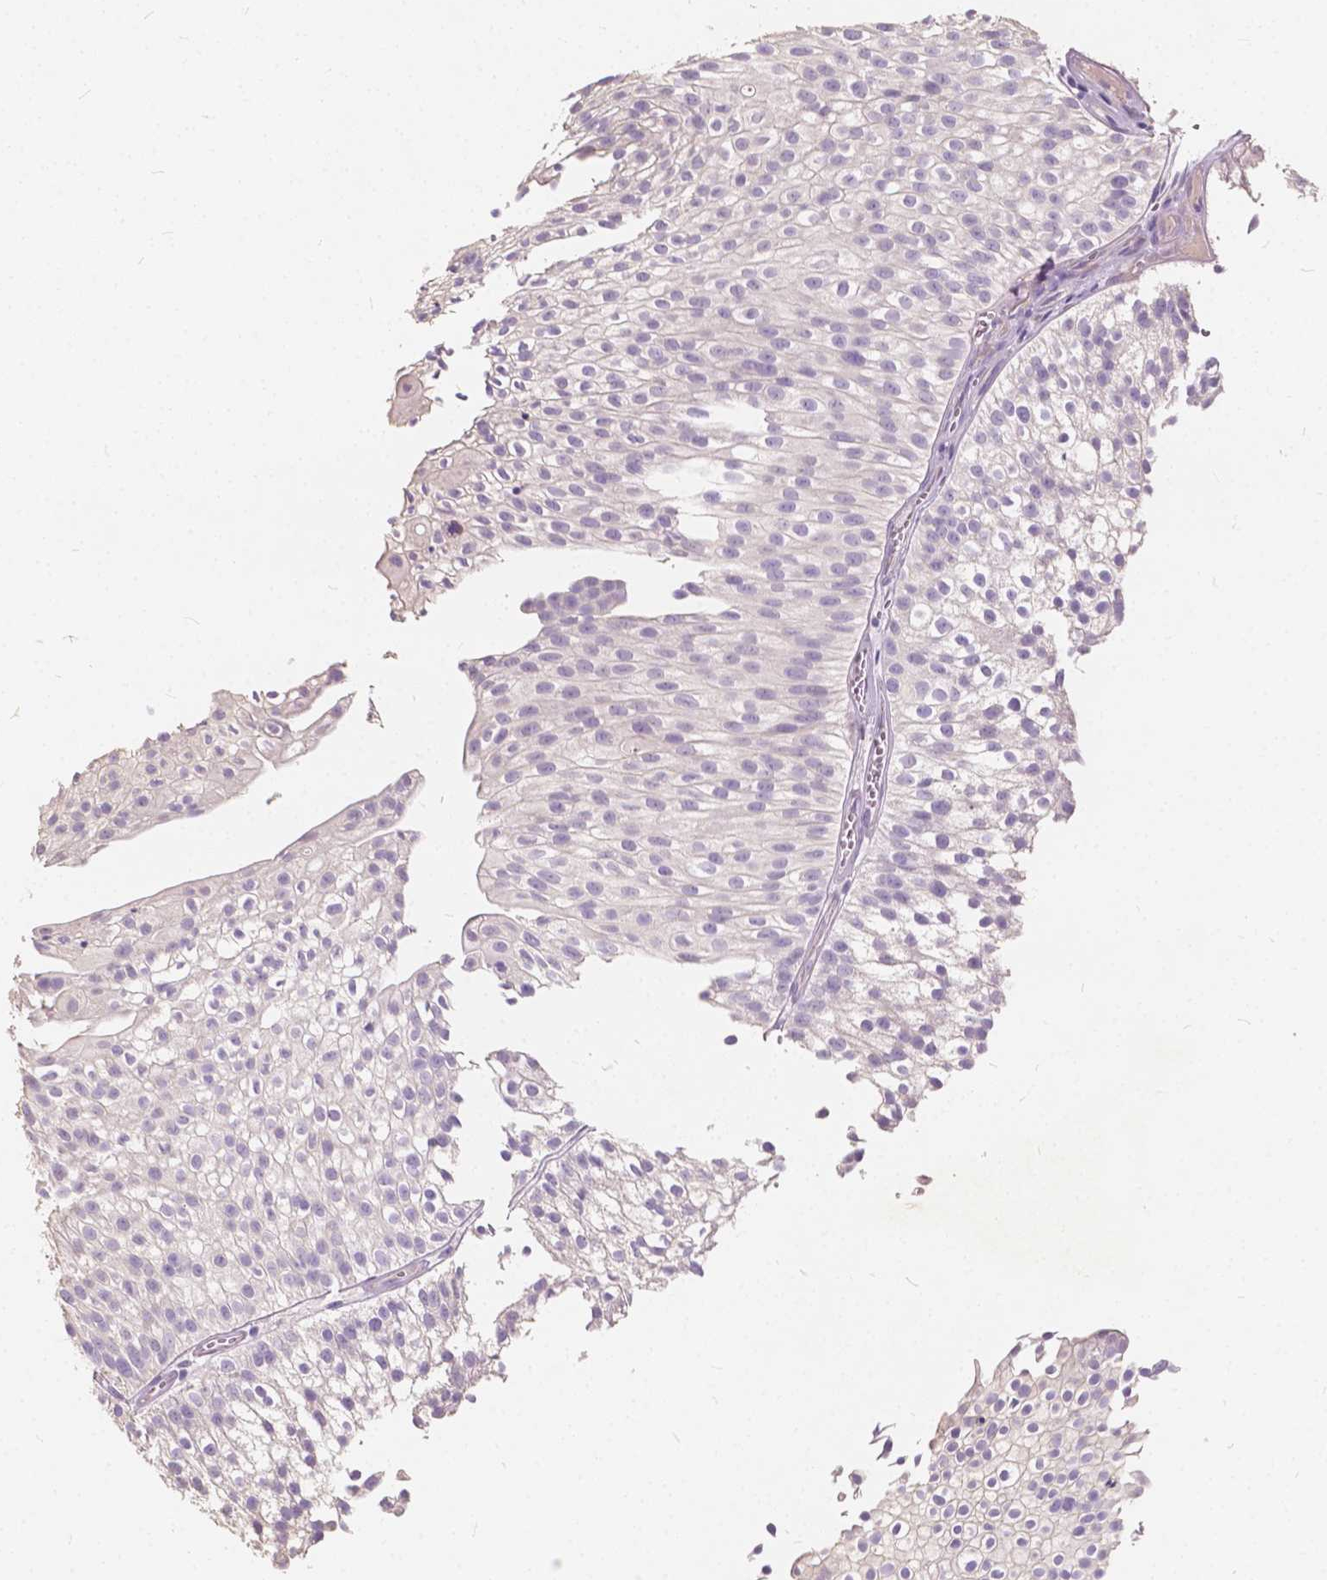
{"staining": {"intensity": "negative", "quantity": "none", "location": "none"}, "tissue": "urothelial cancer", "cell_type": "Tumor cells", "image_type": "cancer", "snomed": [{"axis": "morphology", "description": "Urothelial carcinoma, Low grade"}, {"axis": "topography", "description": "Urinary bladder"}], "caption": "Urothelial cancer was stained to show a protein in brown. There is no significant positivity in tumor cells.", "gene": "SLC7A8", "patient": {"sex": "male", "age": 70}}